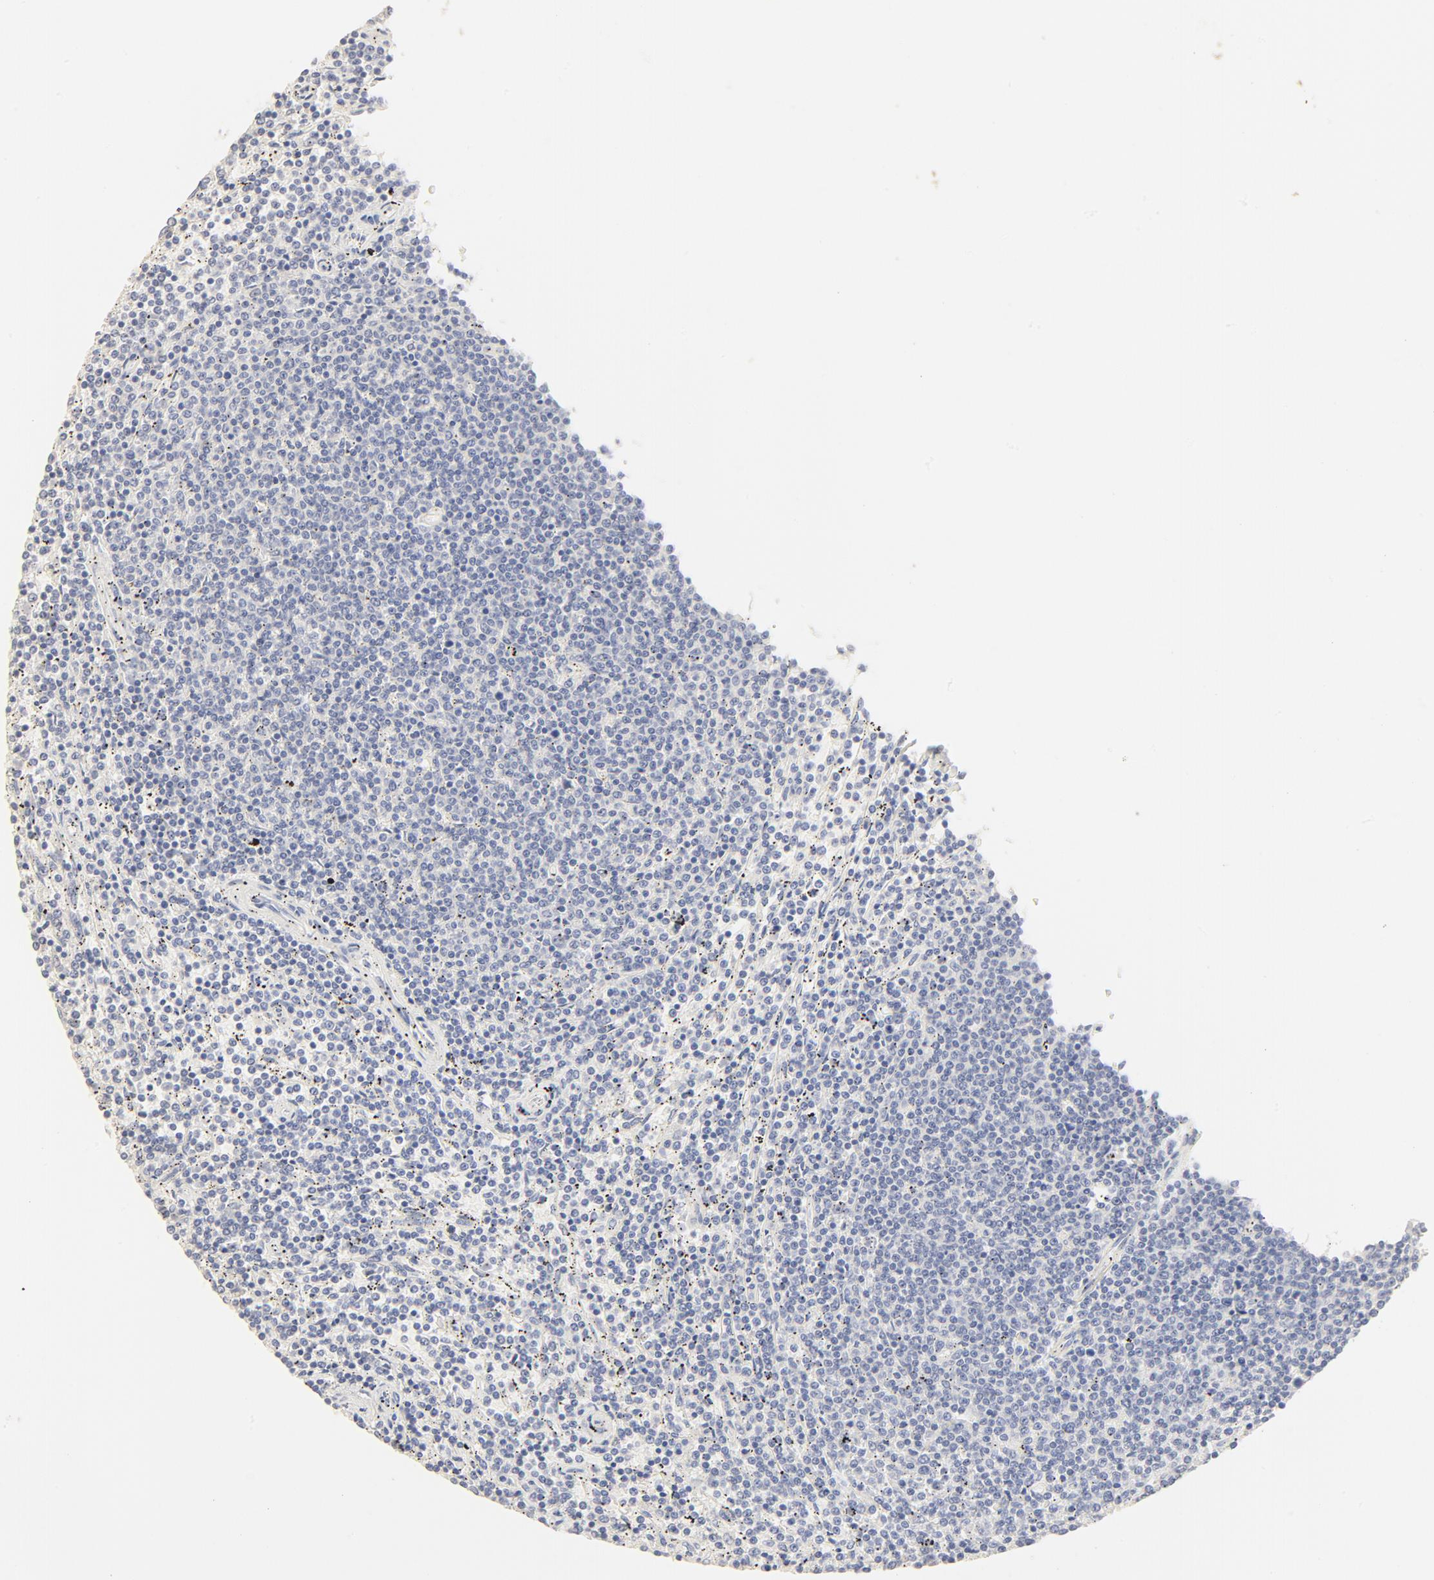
{"staining": {"intensity": "negative", "quantity": "none", "location": "none"}, "tissue": "lymphoma", "cell_type": "Tumor cells", "image_type": "cancer", "snomed": [{"axis": "morphology", "description": "Malignant lymphoma, non-Hodgkin's type, Low grade"}, {"axis": "topography", "description": "Spleen"}], "caption": "Malignant lymphoma, non-Hodgkin's type (low-grade) stained for a protein using immunohistochemistry (IHC) shows no expression tumor cells.", "gene": "FCGBP", "patient": {"sex": "female", "age": 50}}